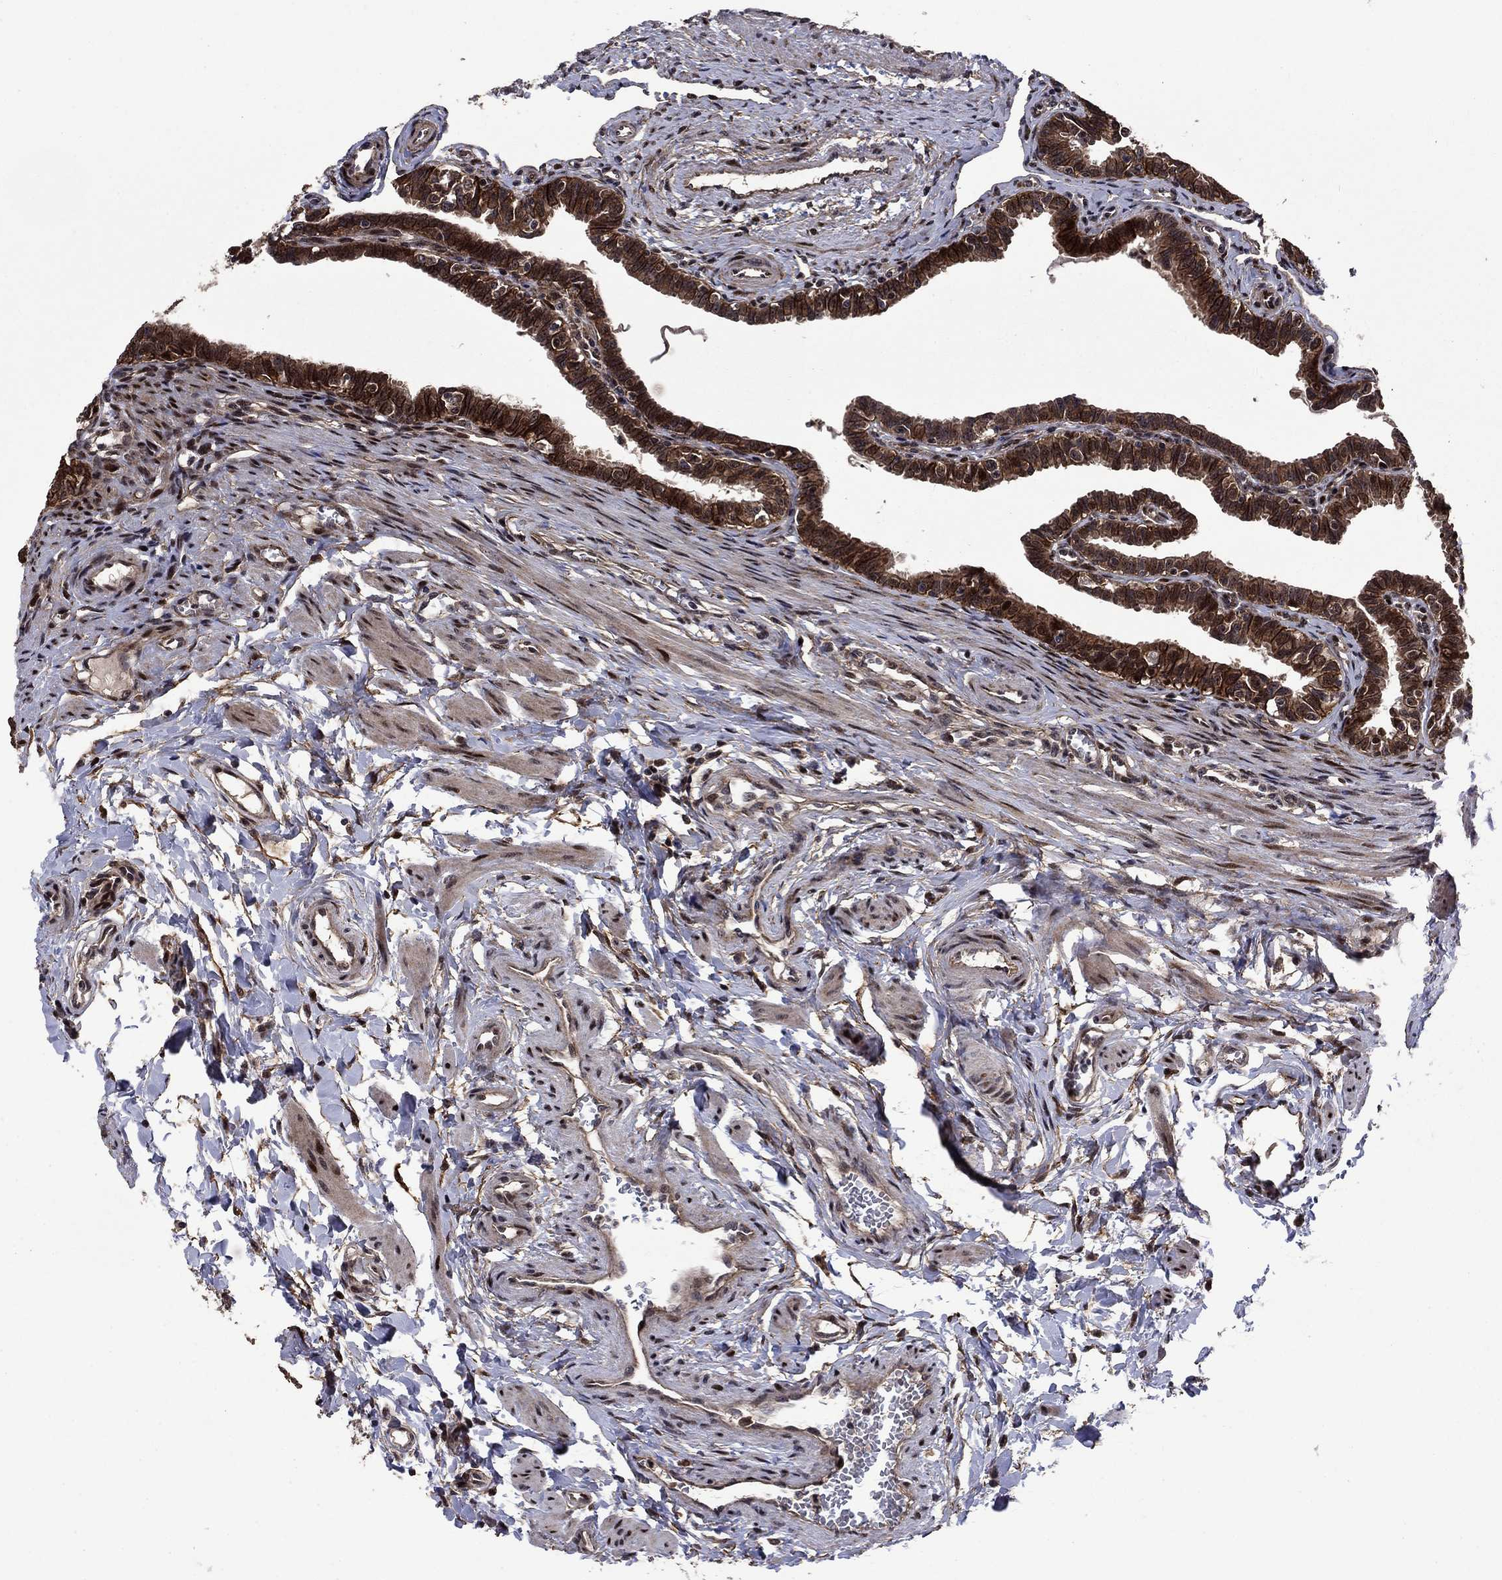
{"staining": {"intensity": "strong", "quantity": ">75%", "location": "cytoplasmic/membranous"}, "tissue": "fallopian tube", "cell_type": "Glandular cells", "image_type": "normal", "snomed": [{"axis": "morphology", "description": "Normal tissue, NOS"}, {"axis": "topography", "description": "Fallopian tube"}], "caption": "IHC (DAB) staining of unremarkable human fallopian tube displays strong cytoplasmic/membranous protein expression in approximately >75% of glandular cells.", "gene": "AGTPBP1", "patient": {"sex": "female", "age": 36}}